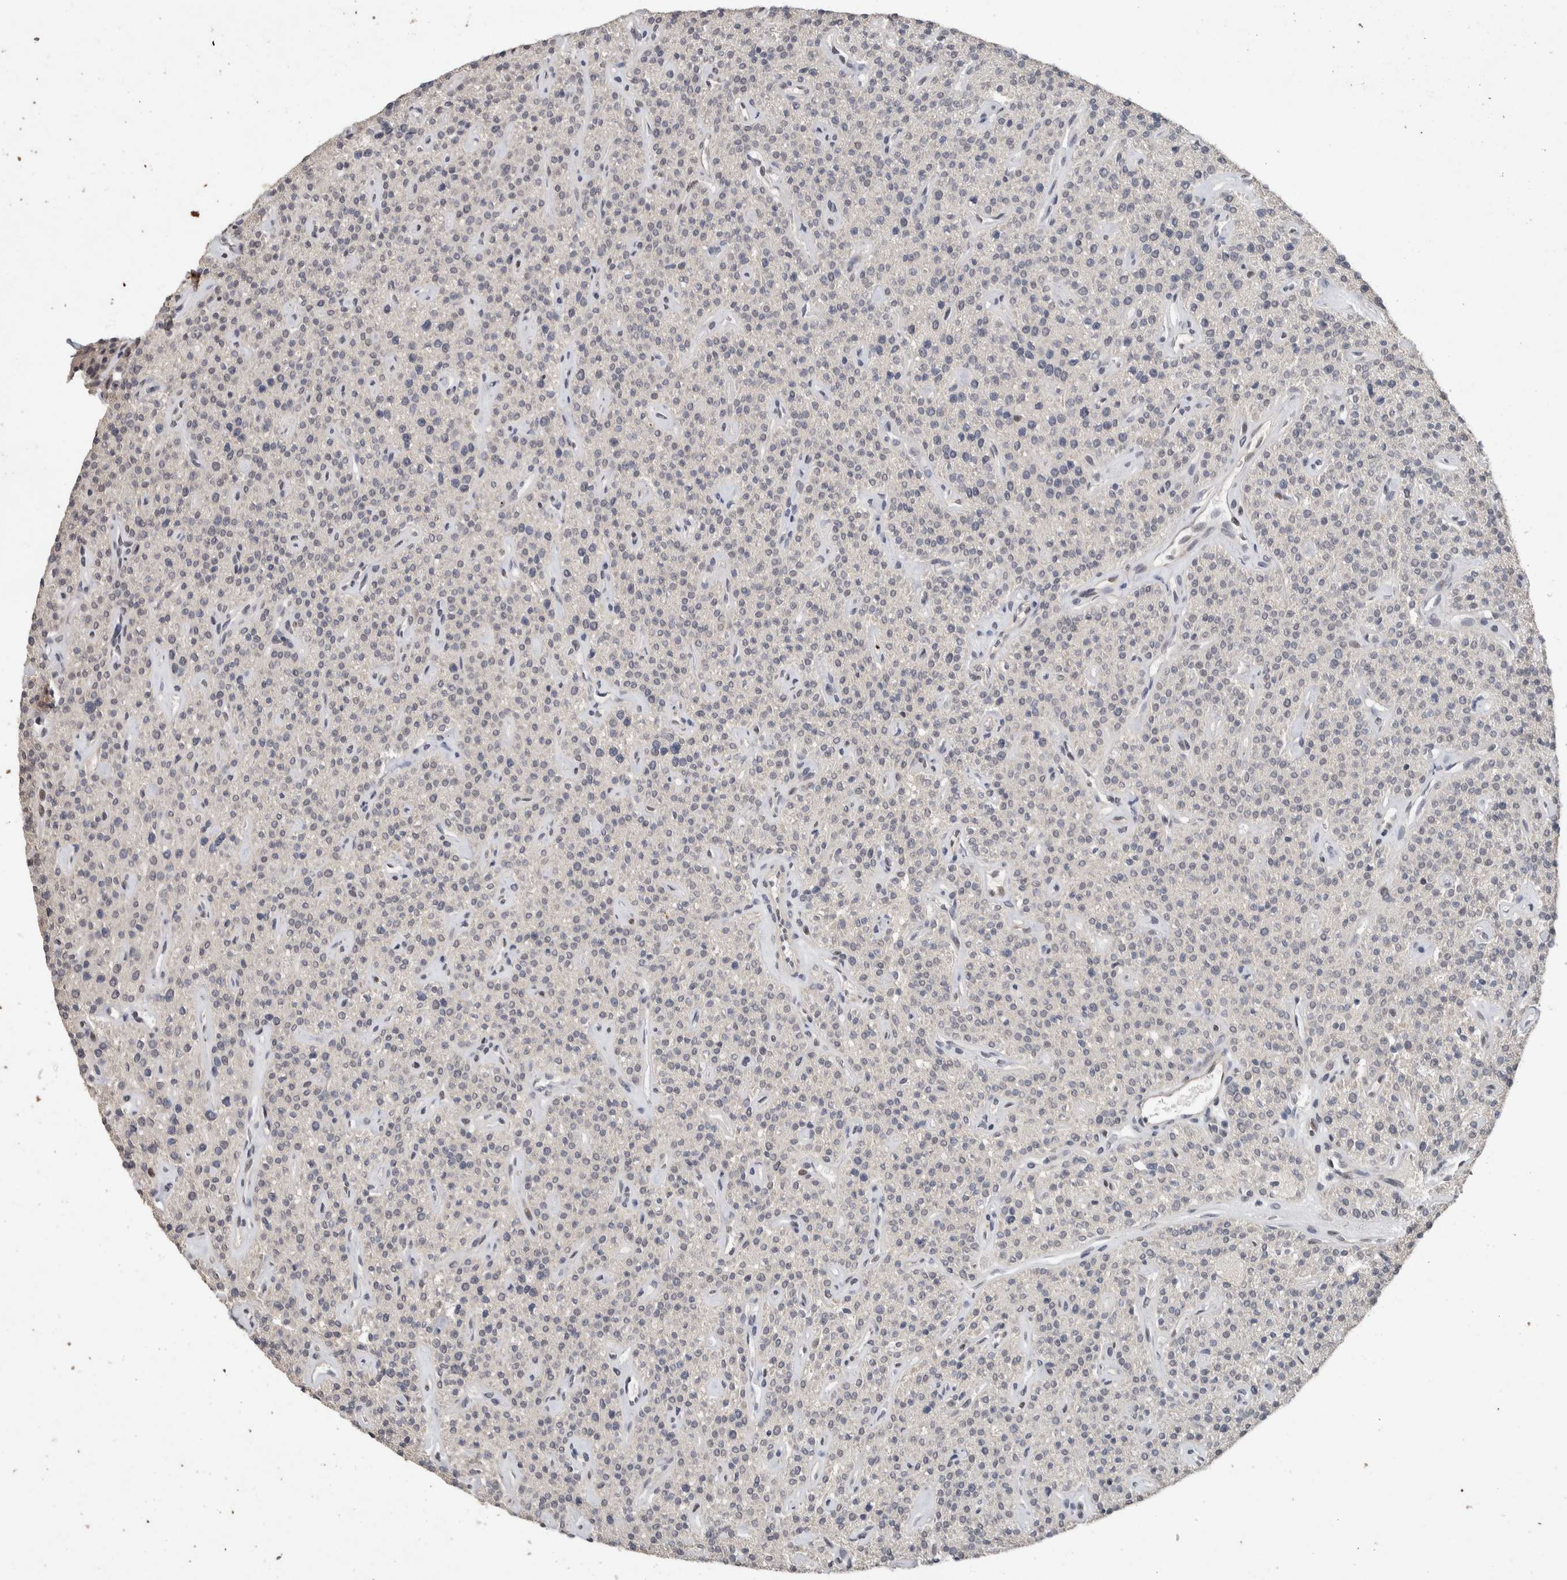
{"staining": {"intensity": "weak", "quantity": "<25%", "location": "cytoplasmic/membranous"}, "tissue": "parathyroid gland", "cell_type": "Glandular cells", "image_type": "normal", "snomed": [{"axis": "morphology", "description": "Normal tissue, NOS"}, {"axis": "topography", "description": "Parathyroid gland"}], "caption": "The micrograph exhibits no staining of glandular cells in normal parathyroid gland.", "gene": "CYSRT1", "patient": {"sex": "male", "age": 46}}